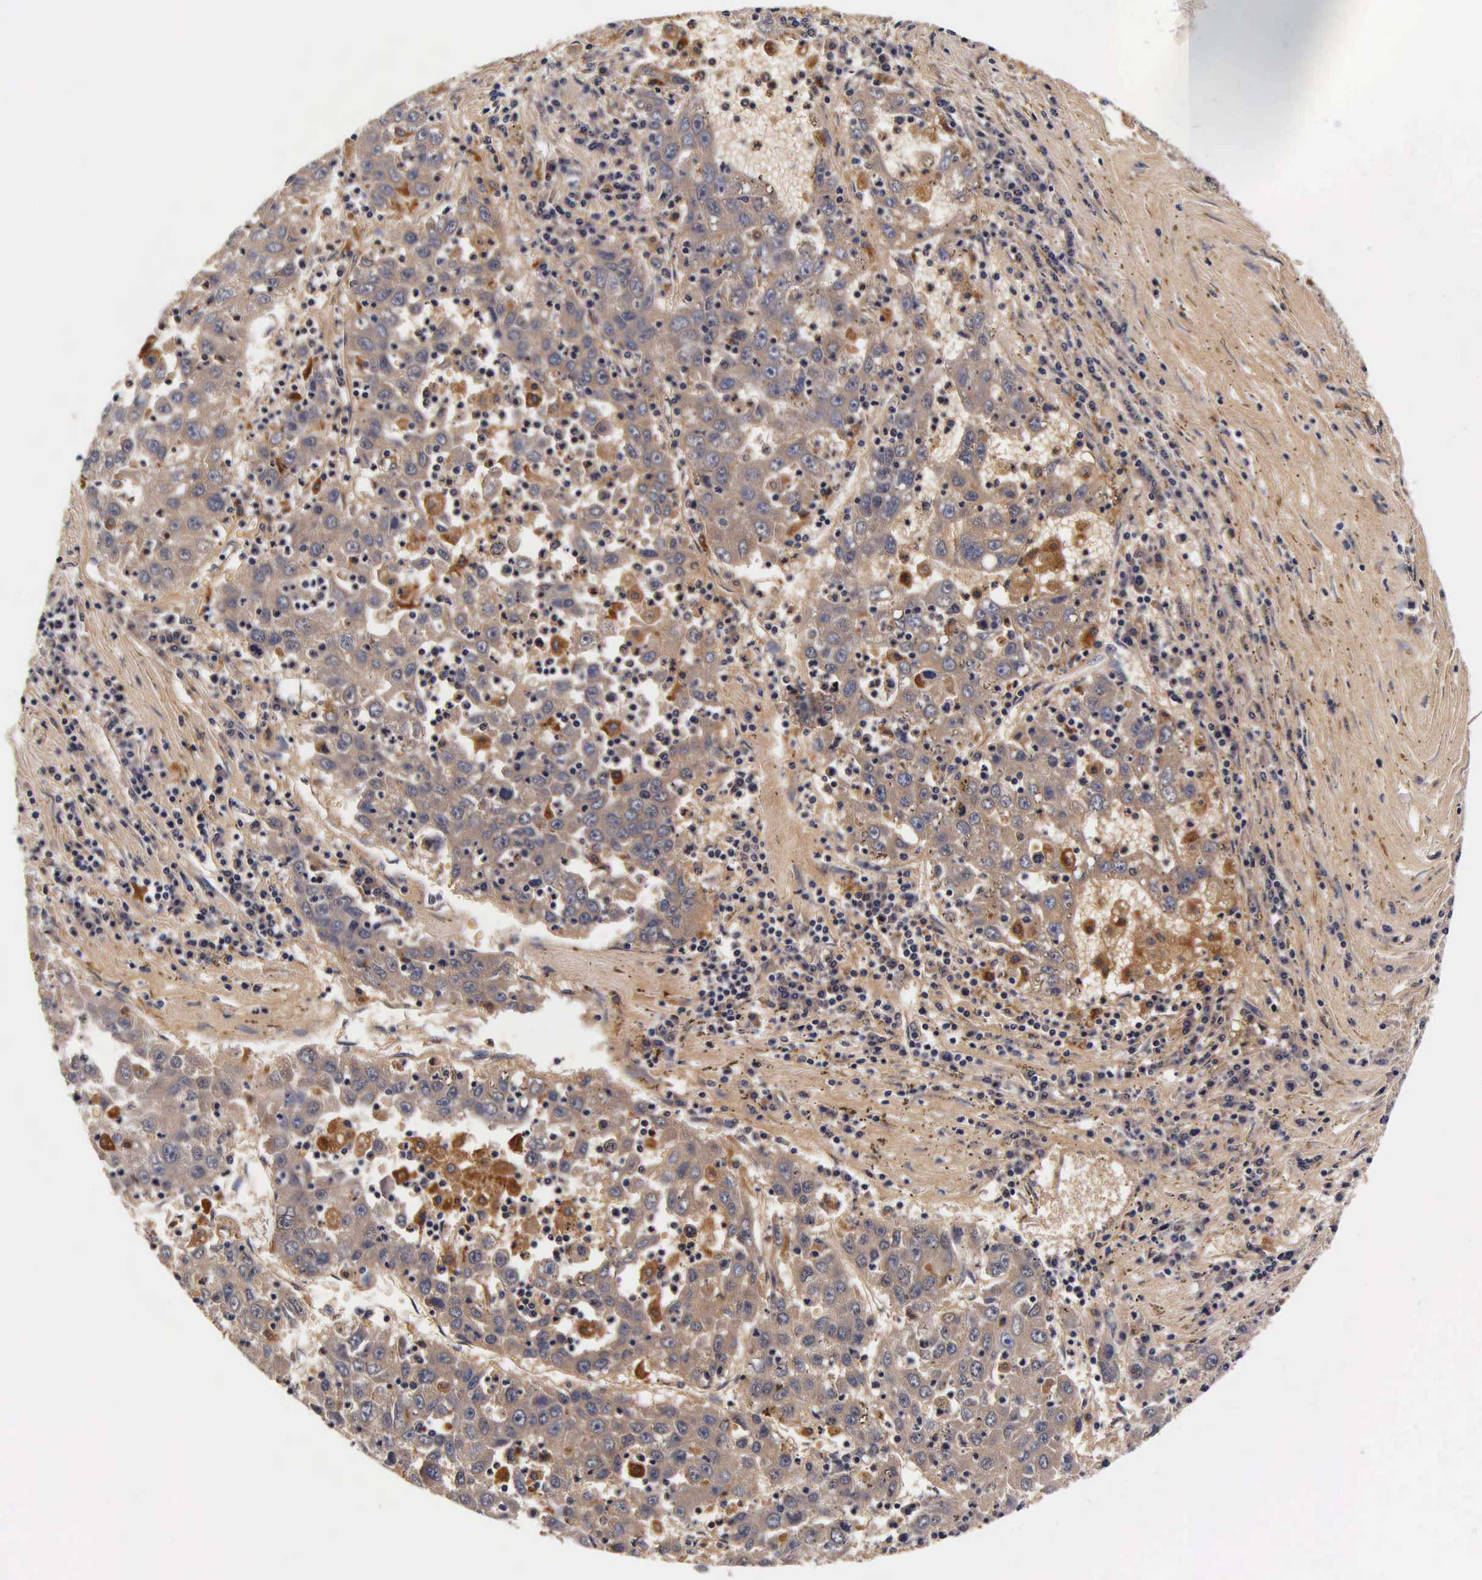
{"staining": {"intensity": "moderate", "quantity": "25%-75%", "location": "cytoplasmic/membranous"}, "tissue": "liver cancer", "cell_type": "Tumor cells", "image_type": "cancer", "snomed": [{"axis": "morphology", "description": "Carcinoma, Hepatocellular, NOS"}, {"axis": "topography", "description": "Liver"}], "caption": "Liver cancer (hepatocellular carcinoma) stained for a protein displays moderate cytoplasmic/membranous positivity in tumor cells.", "gene": "CTSB", "patient": {"sex": "male", "age": 49}}